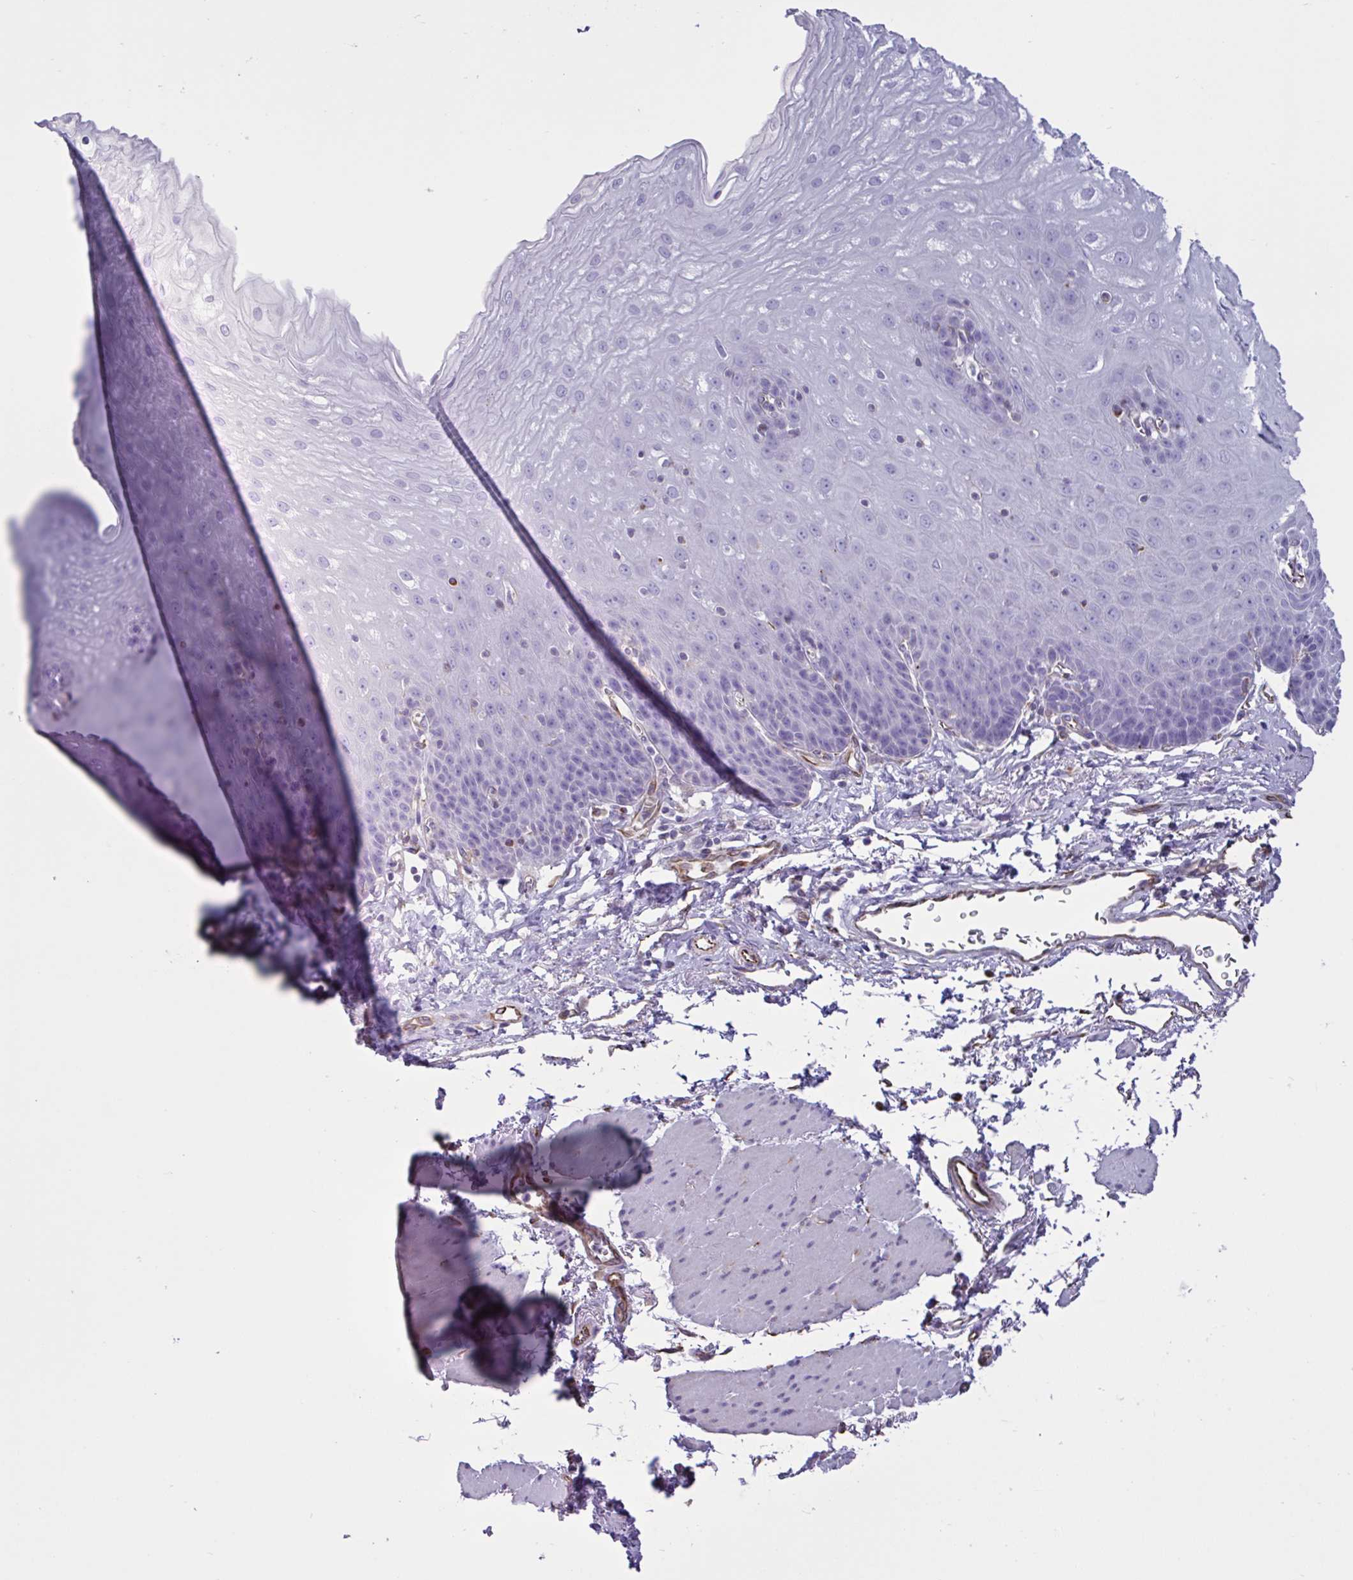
{"staining": {"intensity": "negative", "quantity": "none", "location": "none"}, "tissue": "esophagus", "cell_type": "Squamous epithelial cells", "image_type": "normal", "snomed": [{"axis": "morphology", "description": "Normal tissue, NOS"}, {"axis": "topography", "description": "Esophagus"}], "caption": "High magnification brightfield microscopy of unremarkable esophagus stained with DAB (3,3'-diaminobenzidine) (brown) and counterstained with hematoxylin (blue): squamous epithelial cells show no significant staining.", "gene": "TMEM86B", "patient": {"sex": "female", "age": 81}}